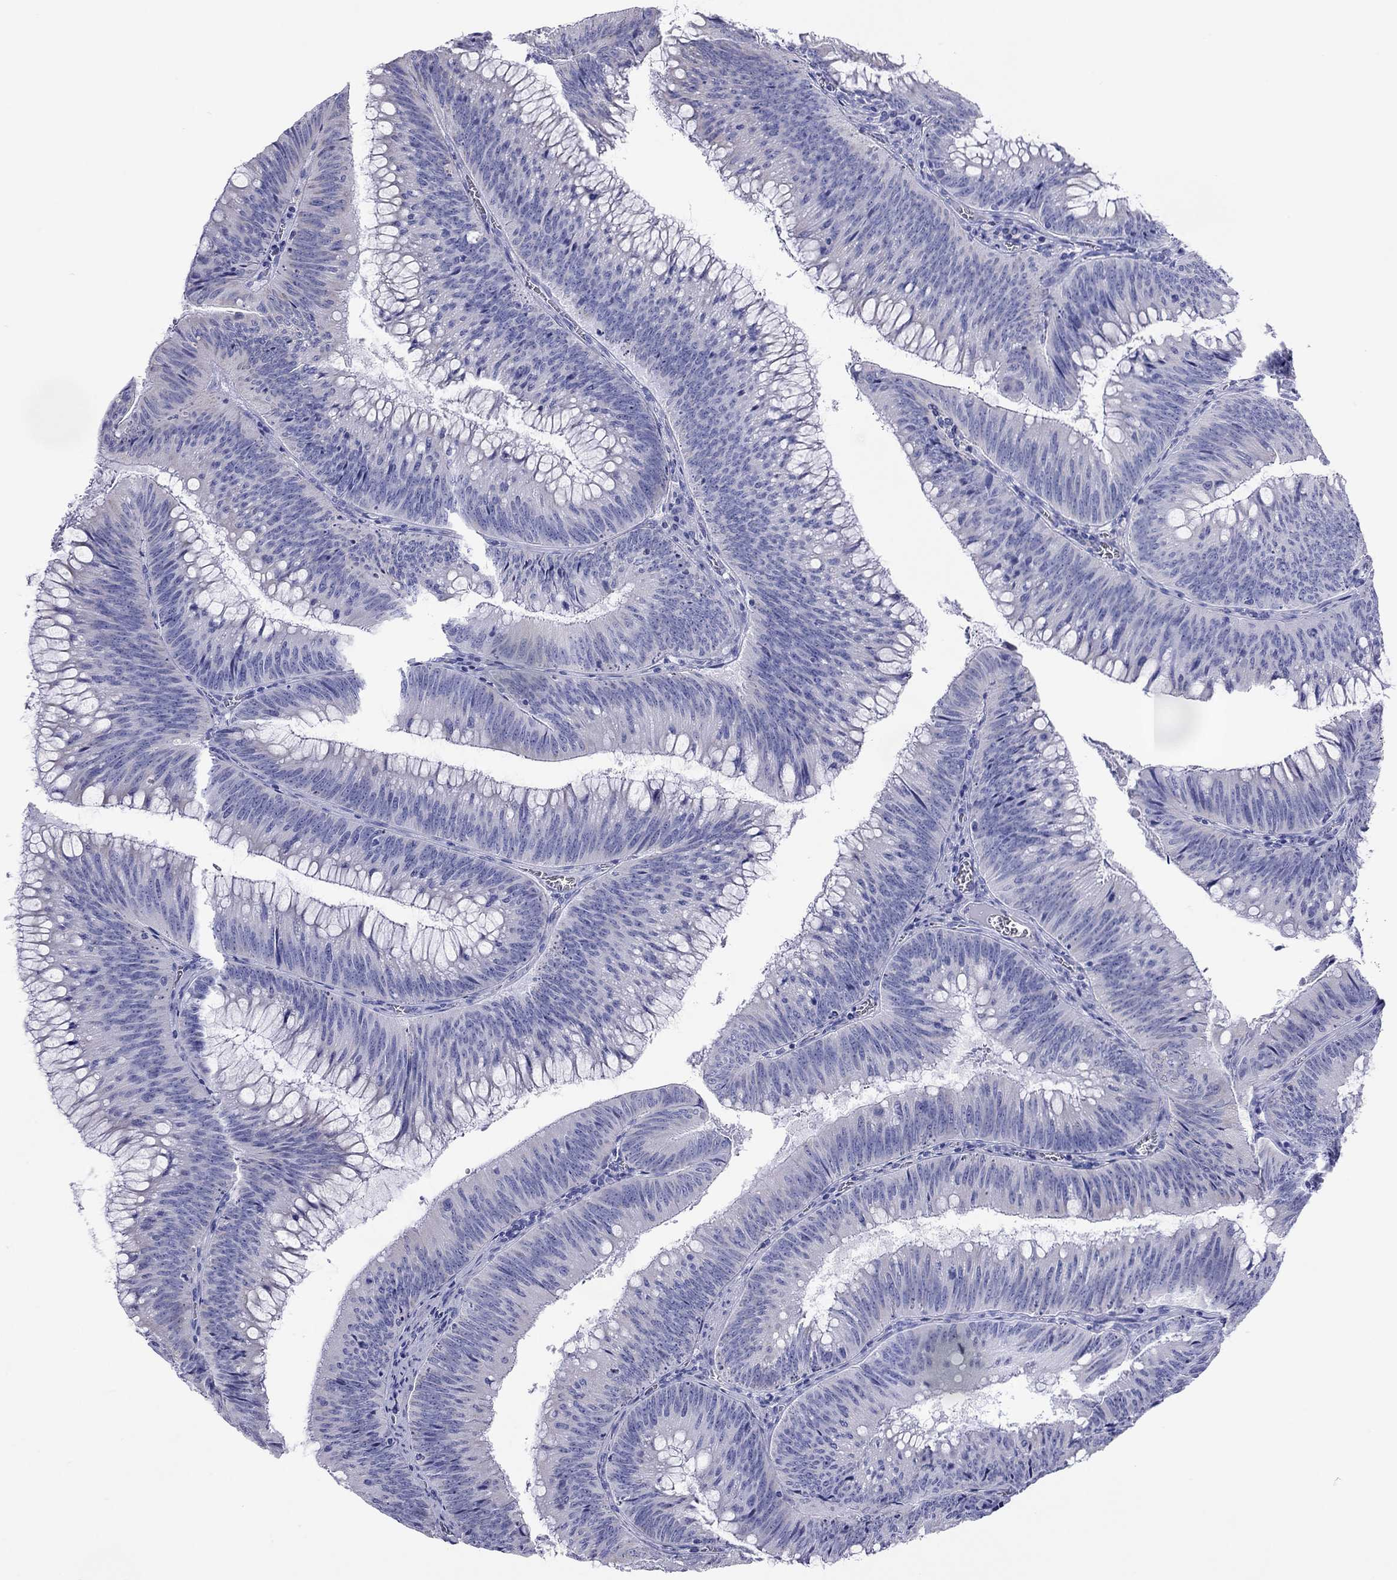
{"staining": {"intensity": "negative", "quantity": "none", "location": "none"}, "tissue": "colorectal cancer", "cell_type": "Tumor cells", "image_type": "cancer", "snomed": [{"axis": "morphology", "description": "Adenocarcinoma, NOS"}, {"axis": "topography", "description": "Rectum"}], "caption": "A high-resolution image shows IHC staining of colorectal cancer (adenocarcinoma), which displays no significant expression in tumor cells.", "gene": "DPY19L2", "patient": {"sex": "female", "age": 72}}